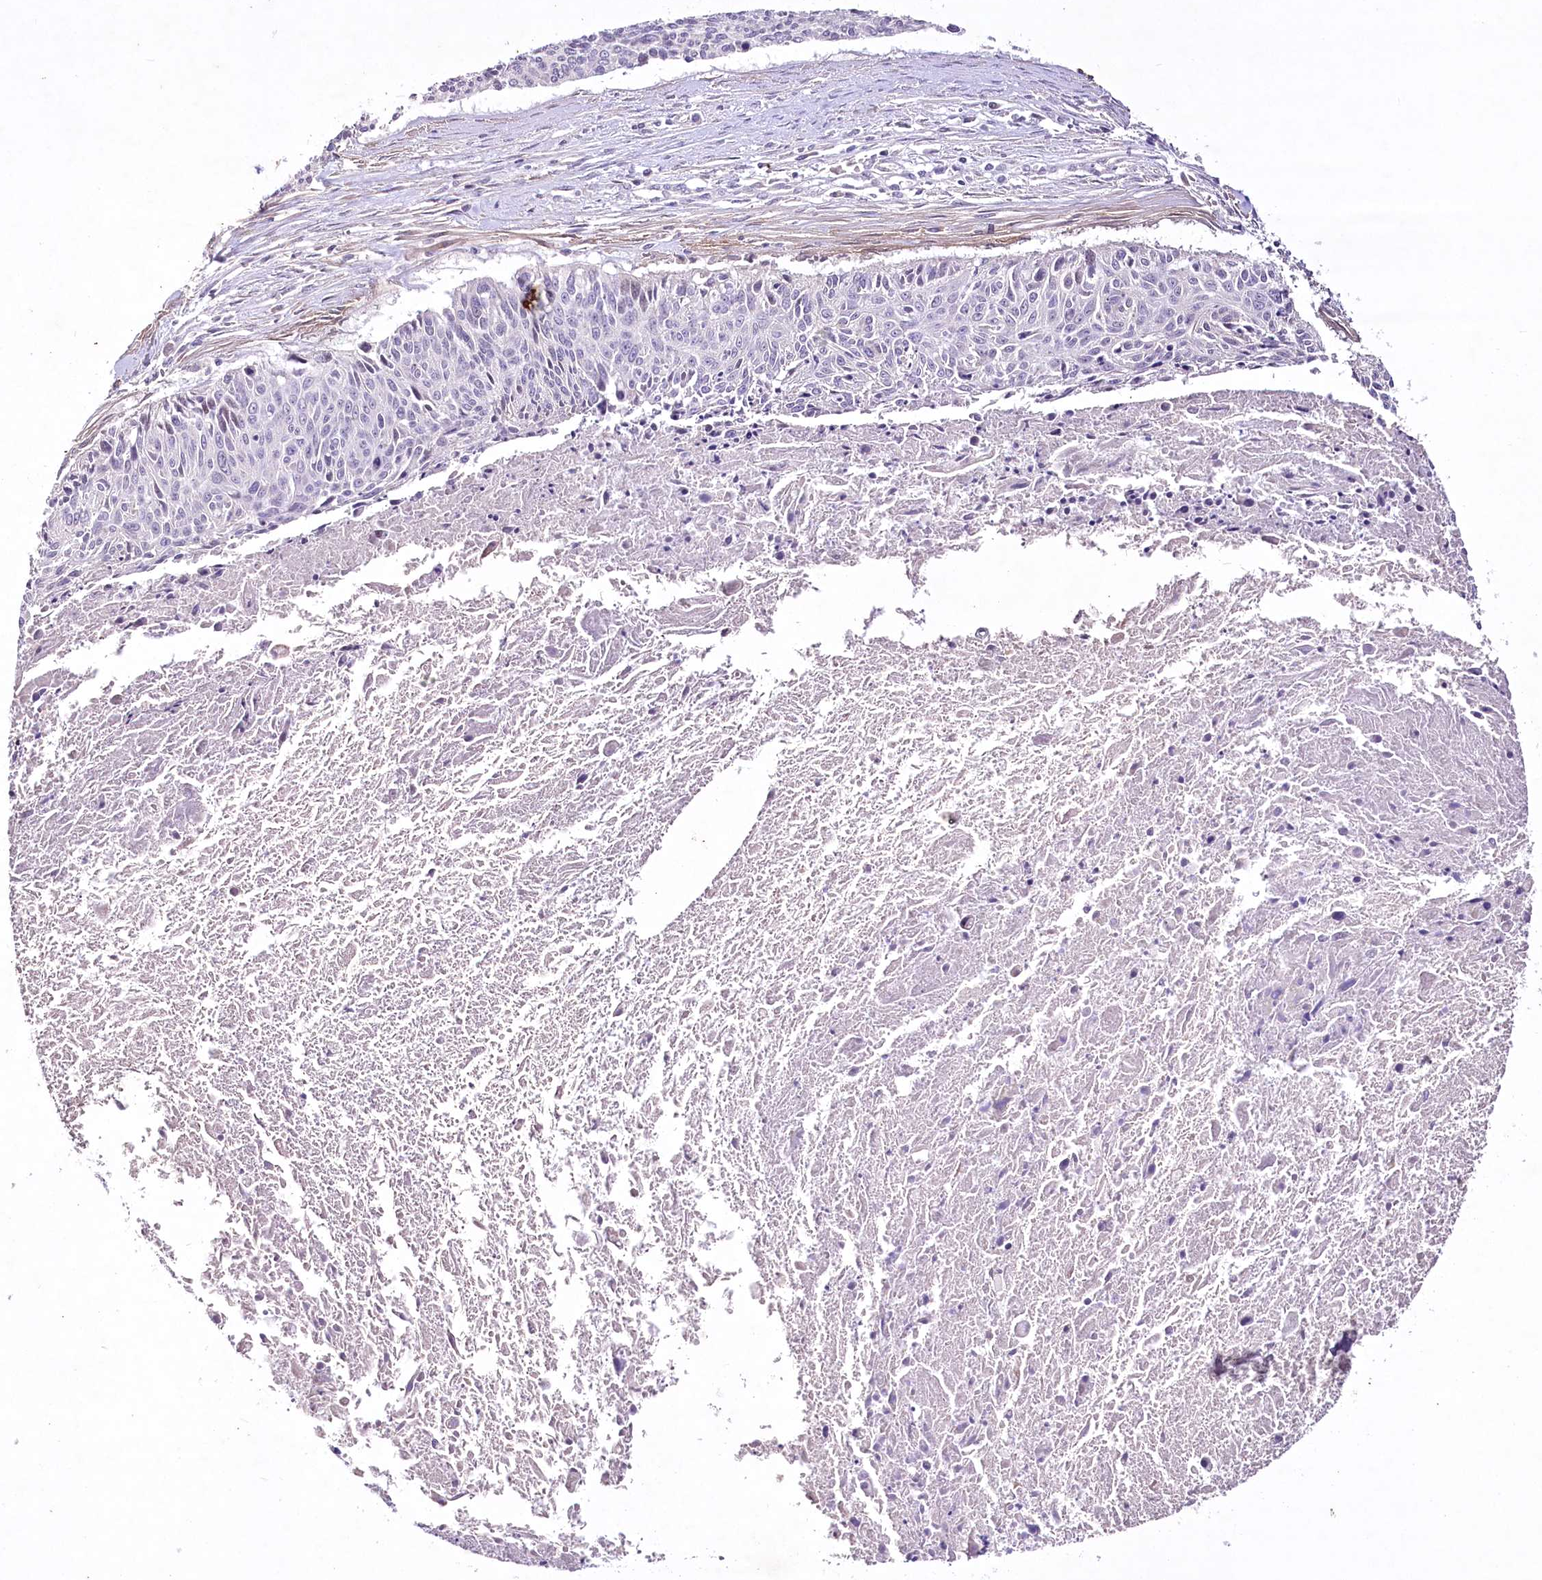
{"staining": {"intensity": "negative", "quantity": "none", "location": "none"}, "tissue": "cervical cancer", "cell_type": "Tumor cells", "image_type": "cancer", "snomed": [{"axis": "morphology", "description": "Squamous cell carcinoma, NOS"}, {"axis": "topography", "description": "Cervix"}], "caption": "This micrograph is of cervical cancer (squamous cell carcinoma) stained with immunohistochemistry (IHC) to label a protein in brown with the nuclei are counter-stained blue. There is no staining in tumor cells.", "gene": "ENPP1", "patient": {"sex": "female", "age": 55}}